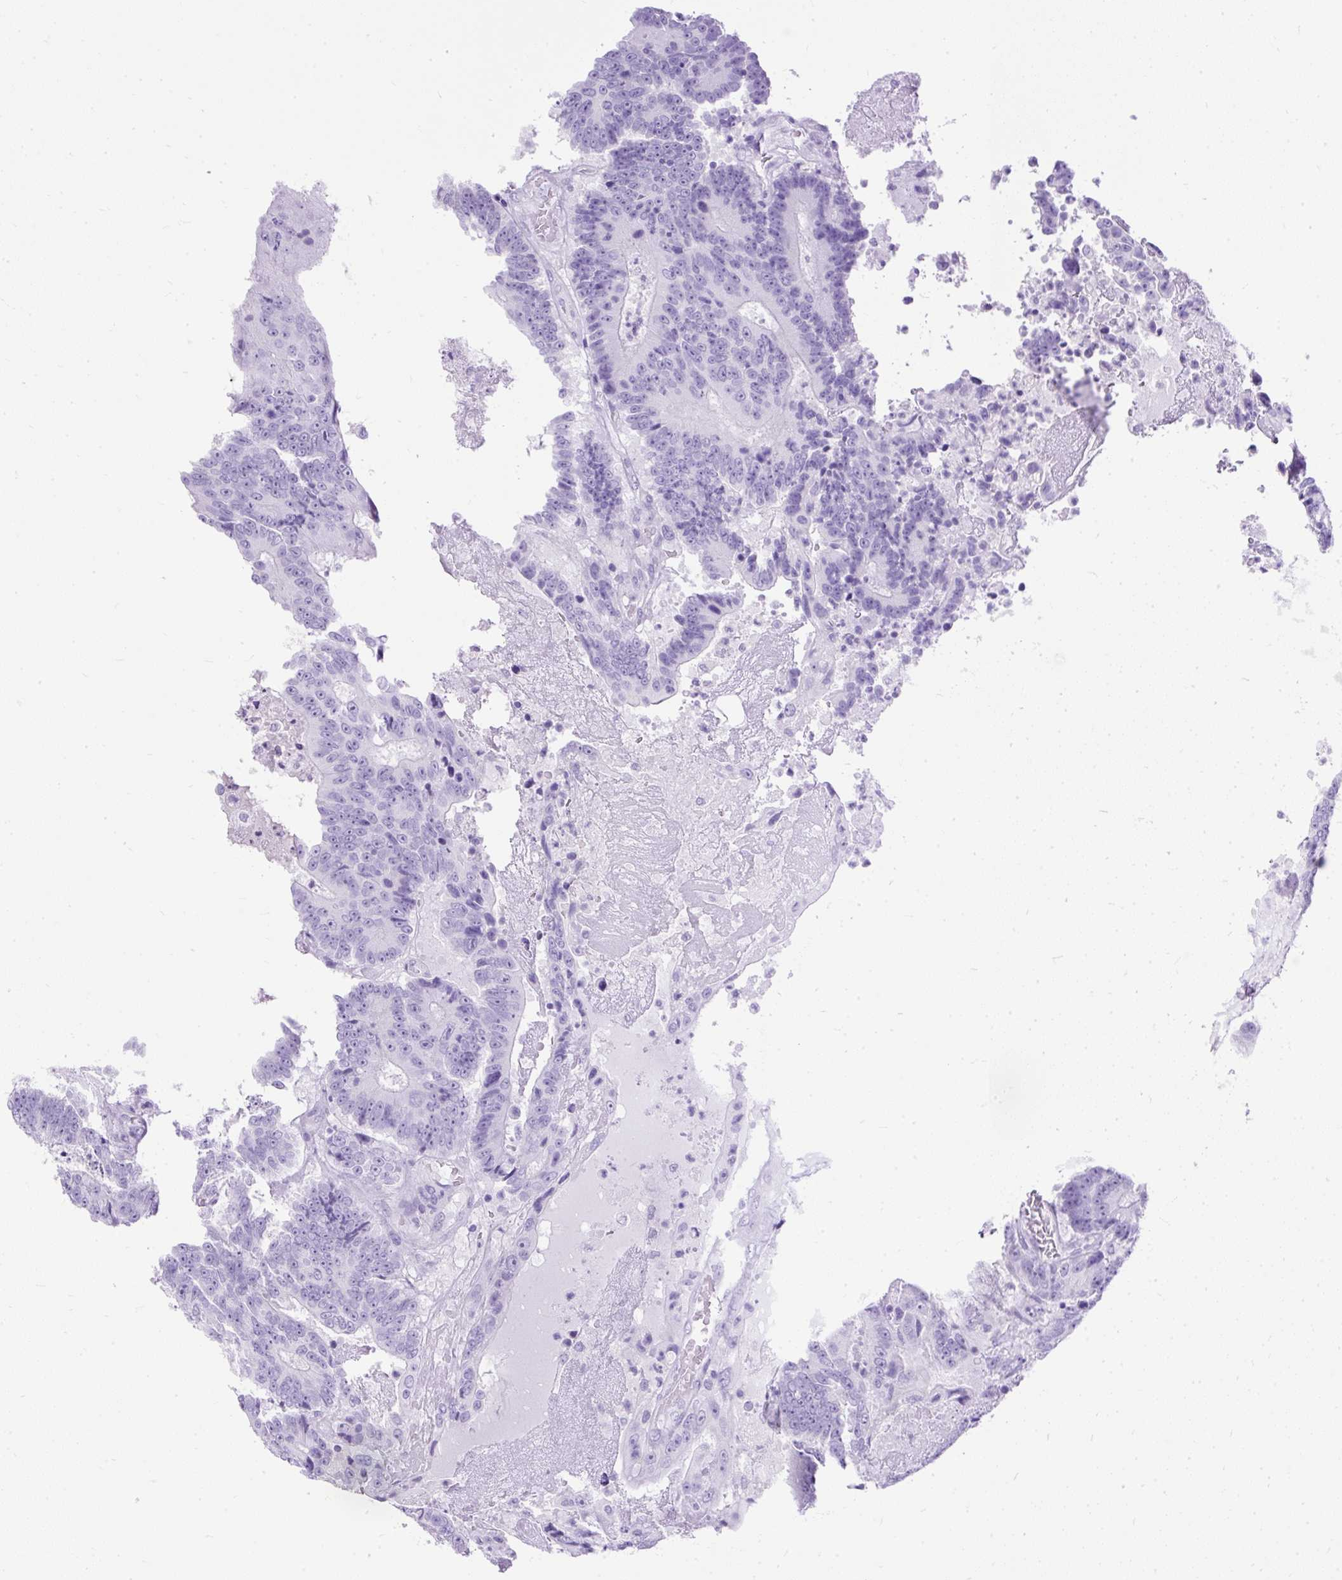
{"staining": {"intensity": "negative", "quantity": "none", "location": "none"}, "tissue": "colorectal cancer", "cell_type": "Tumor cells", "image_type": "cancer", "snomed": [{"axis": "morphology", "description": "Adenocarcinoma, NOS"}, {"axis": "topography", "description": "Colon"}], "caption": "A histopathology image of human colorectal cancer is negative for staining in tumor cells.", "gene": "HEY1", "patient": {"sex": "male", "age": 83}}